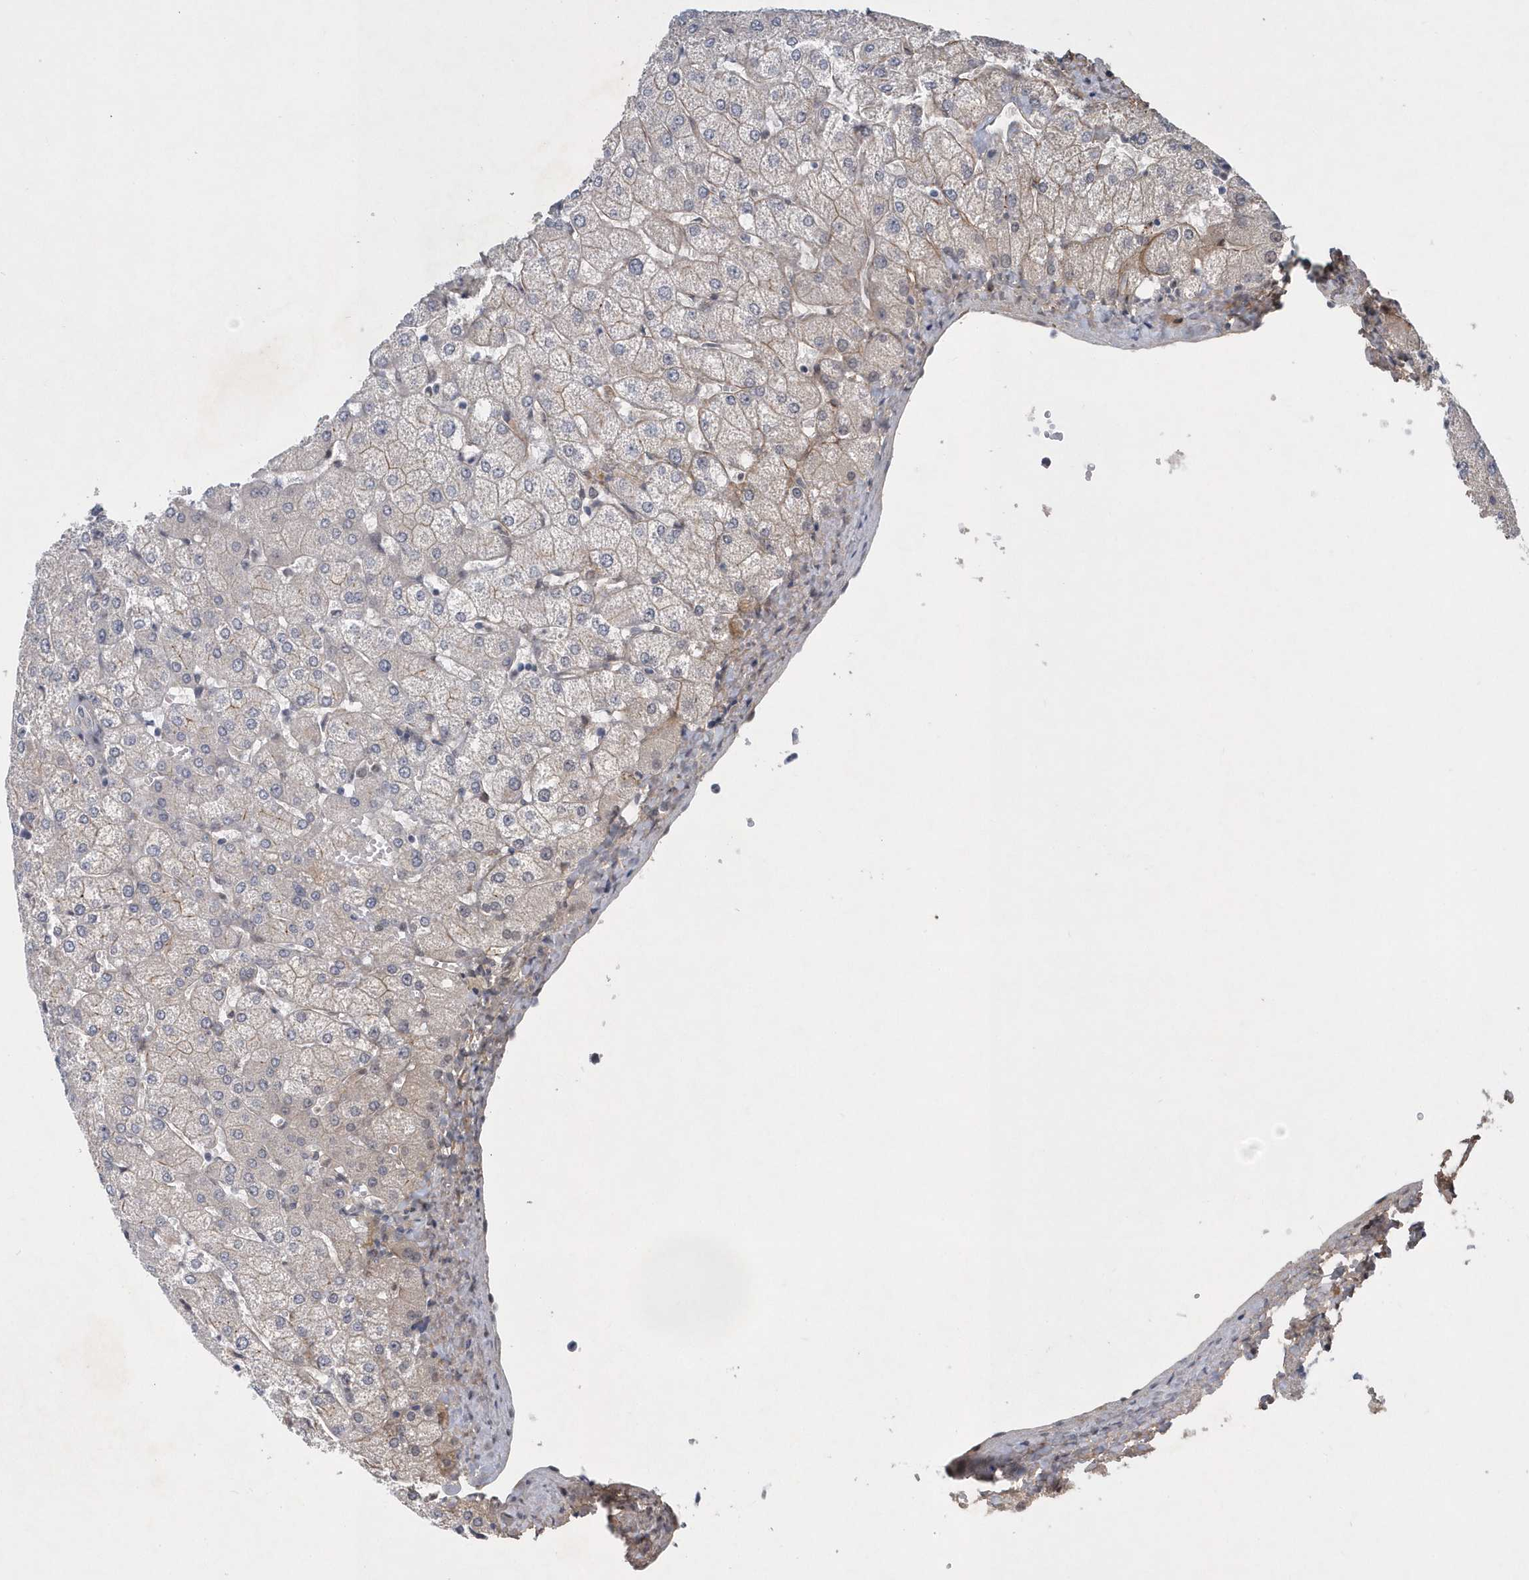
{"staining": {"intensity": "negative", "quantity": "none", "location": "none"}, "tissue": "liver", "cell_type": "Cholangiocytes", "image_type": "normal", "snomed": [{"axis": "morphology", "description": "Normal tissue, NOS"}, {"axis": "topography", "description": "Liver"}], "caption": "The image shows no significant staining in cholangiocytes of liver. Brightfield microscopy of IHC stained with DAB (3,3'-diaminobenzidine) (brown) and hematoxylin (blue), captured at high magnification.", "gene": "FAM217A", "patient": {"sex": "female", "age": 54}}